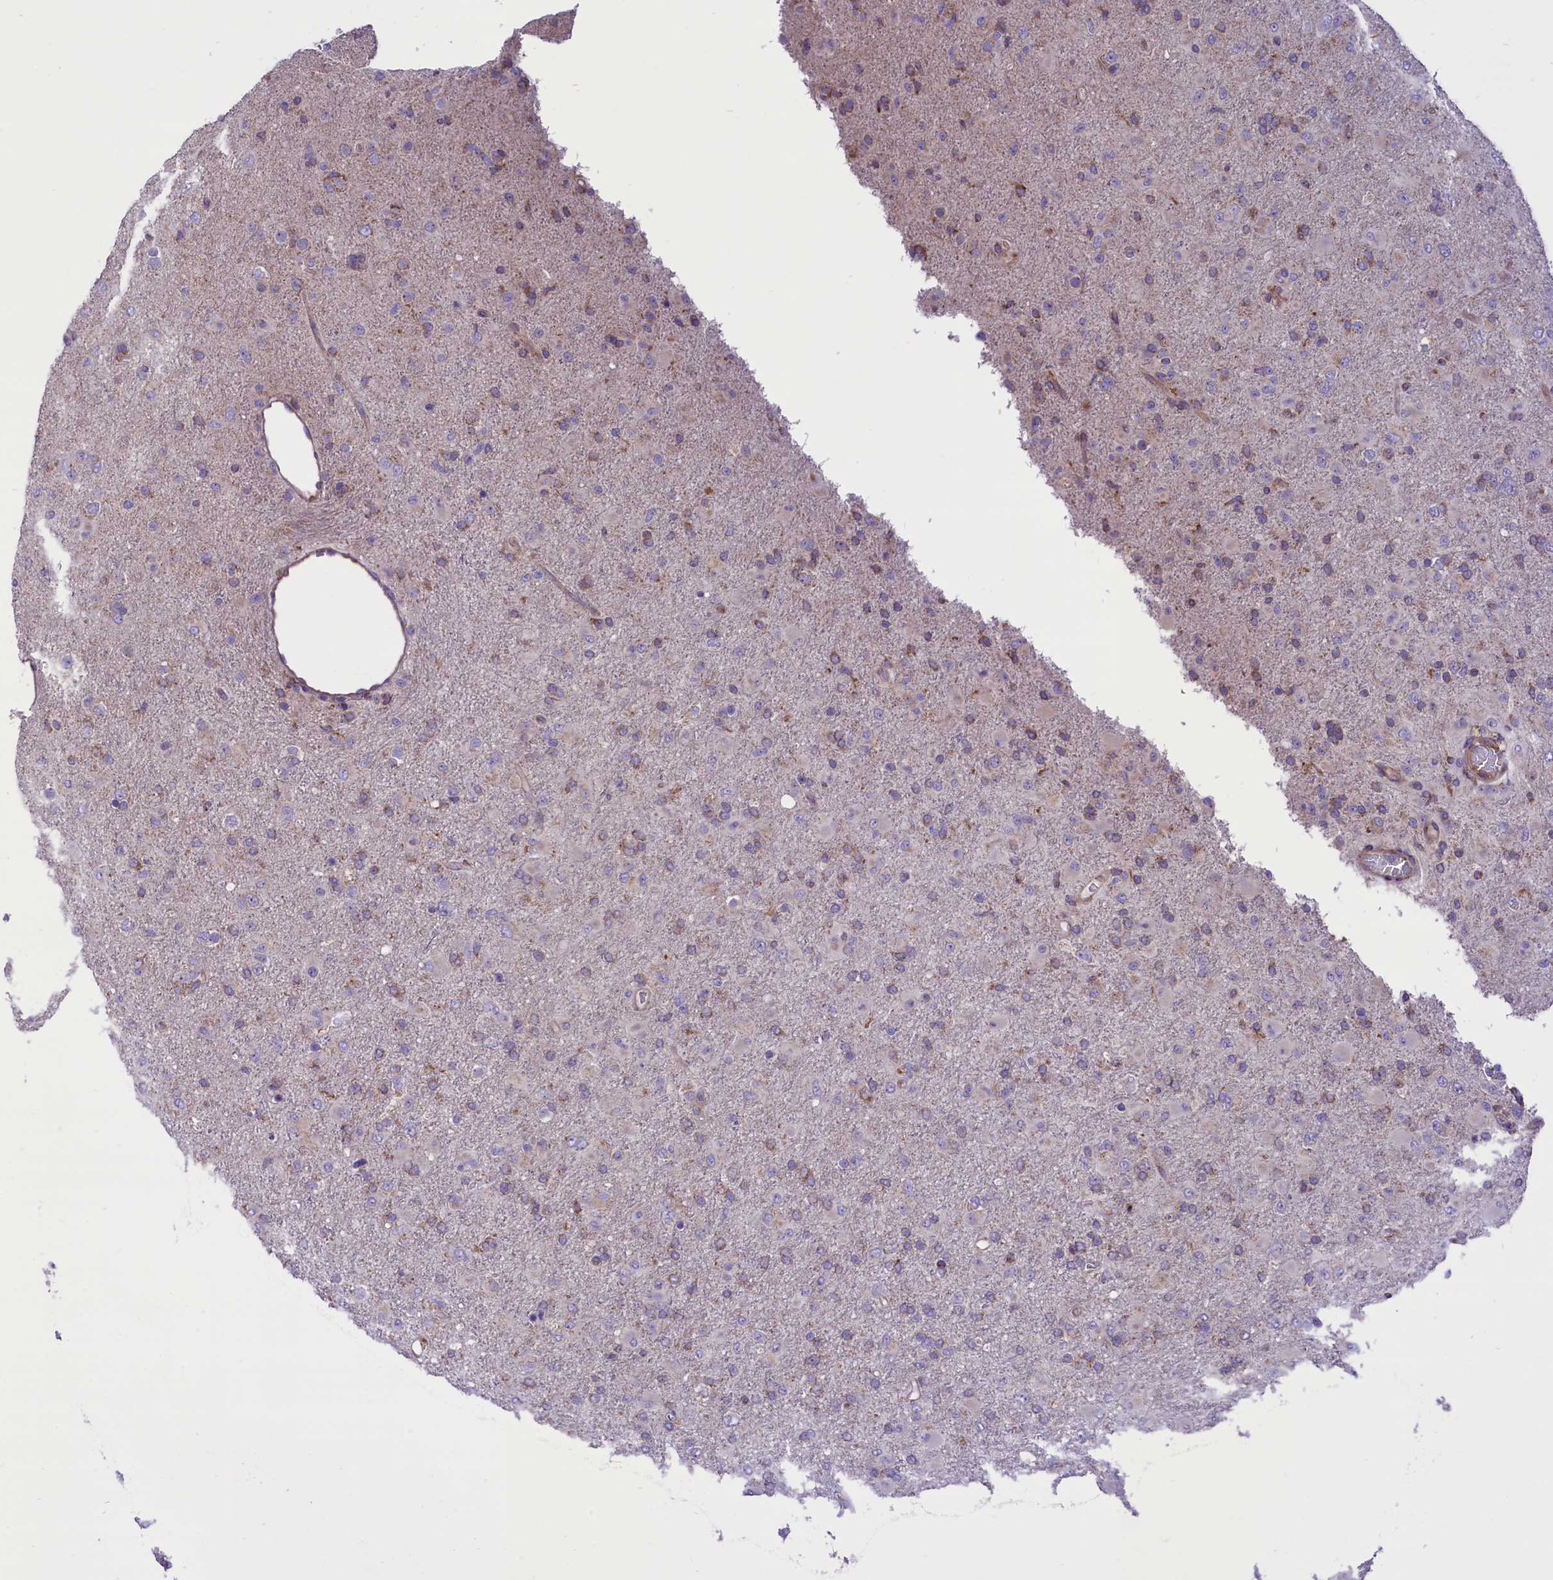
{"staining": {"intensity": "weak", "quantity": "<25%", "location": "cytoplasmic/membranous"}, "tissue": "glioma", "cell_type": "Tumor cells", "image_type": "cancer", "snomed": [{"axis": "morphology", "description": "Glioma, malignant, Low grade"}, {"axis": "topography", "description": "Brain"}], "caption": "The image shows no staining of tumor cells in glioma.", "gene": "PTPRU", "patient": {"sex": "male", "age": 65}}